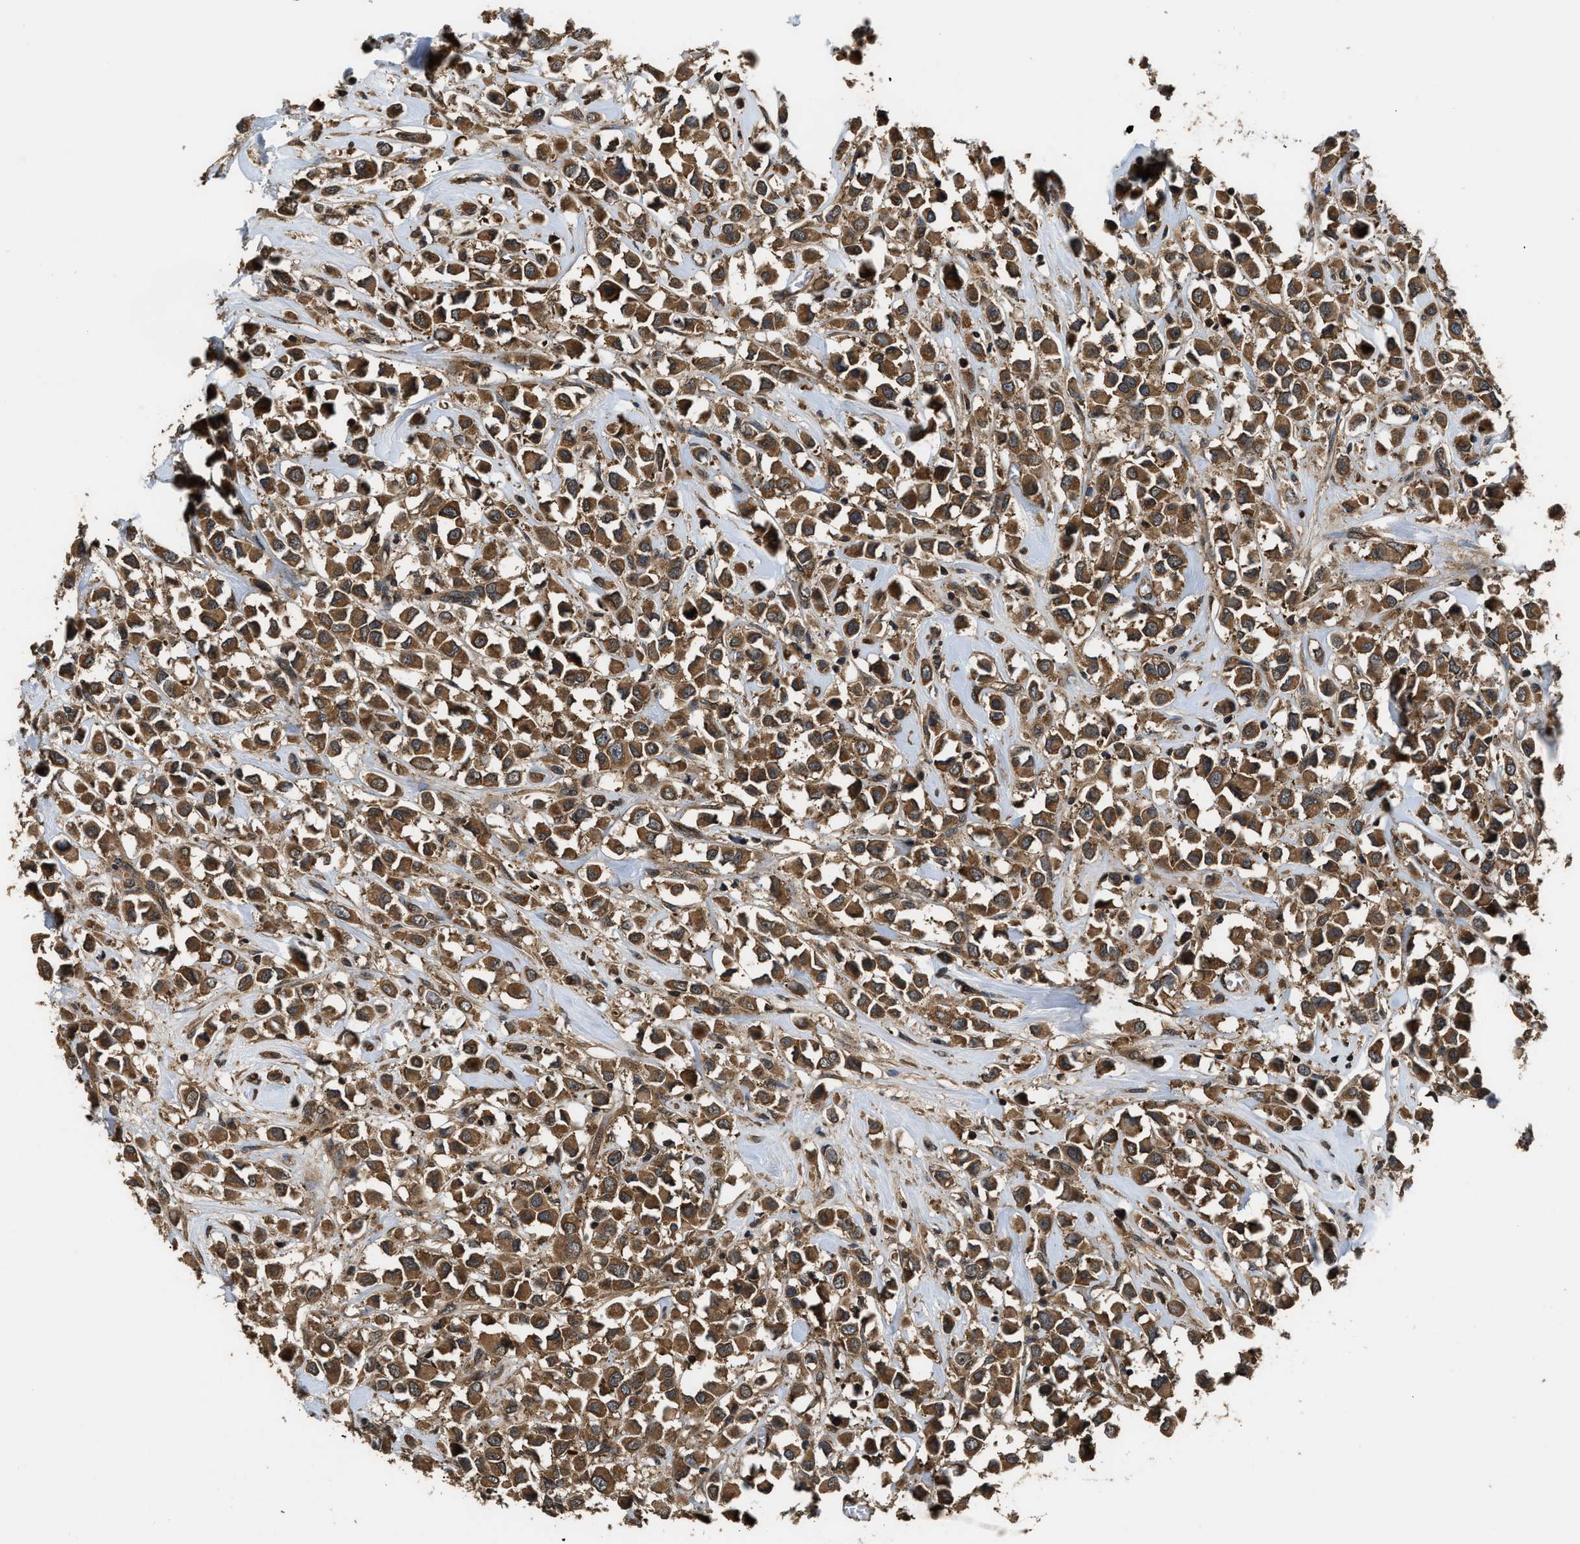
{"staining": {"intensity": "strong", "quantity": ">75%", "location": "cytoplasmic/membranous"}, "tissue": "breast cancer", "cell_type": "Tumor cells", "image_type": "cancer", "snomed": [{"axis": "morphology", "description": "Duct carcinoma"}, {"axis": "topography", "description": "Breast"}], "caption": "This histopathology image displays immunohistochemistry staining of infiltrating ductal carcinoma (breast), with high strong cytoplasmic/membranous staining in about >75% of tumor cells.", "gene": "DNAJC2", "patient": {"sex": "female", "age": 61}}